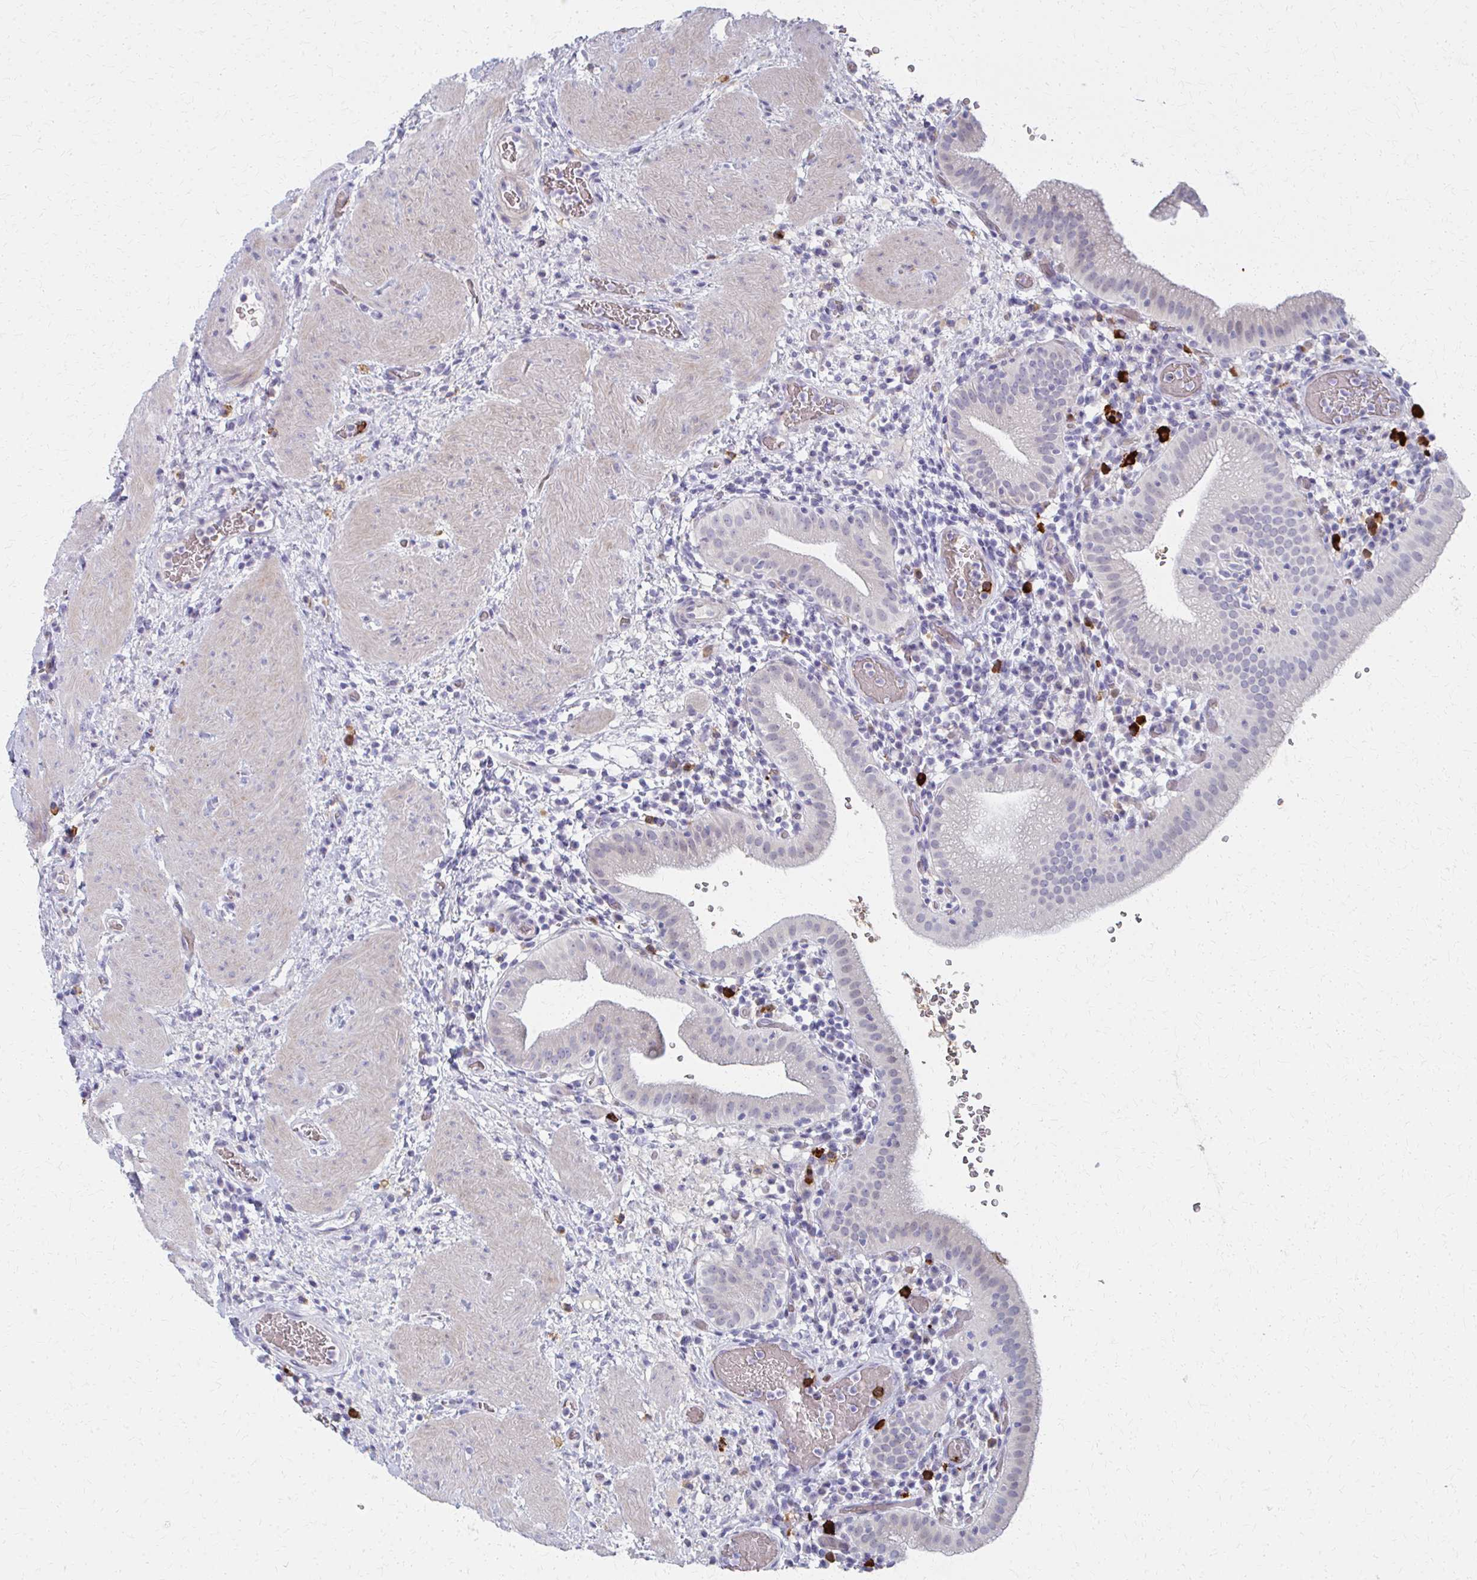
{"staining": {"intensity": "weak", "quantity": "<25%", "location": "cytoplasmic/membranous"}, "tissue": "gallbladder", "cell_type": "Glandular cells", "image_type": "normal", "snomed": [{"axis": "morphology", "description": "Normal tissue, NOS"}, {"axis": "topography", "description": "Gallbladder"}], "caption": "Immunohistochemistry (IHC) of benign human gallbladder exhibits no expression in glandular cells.", "gene": "MS4A2", "patient": {"sex": "male", "age": 26}}